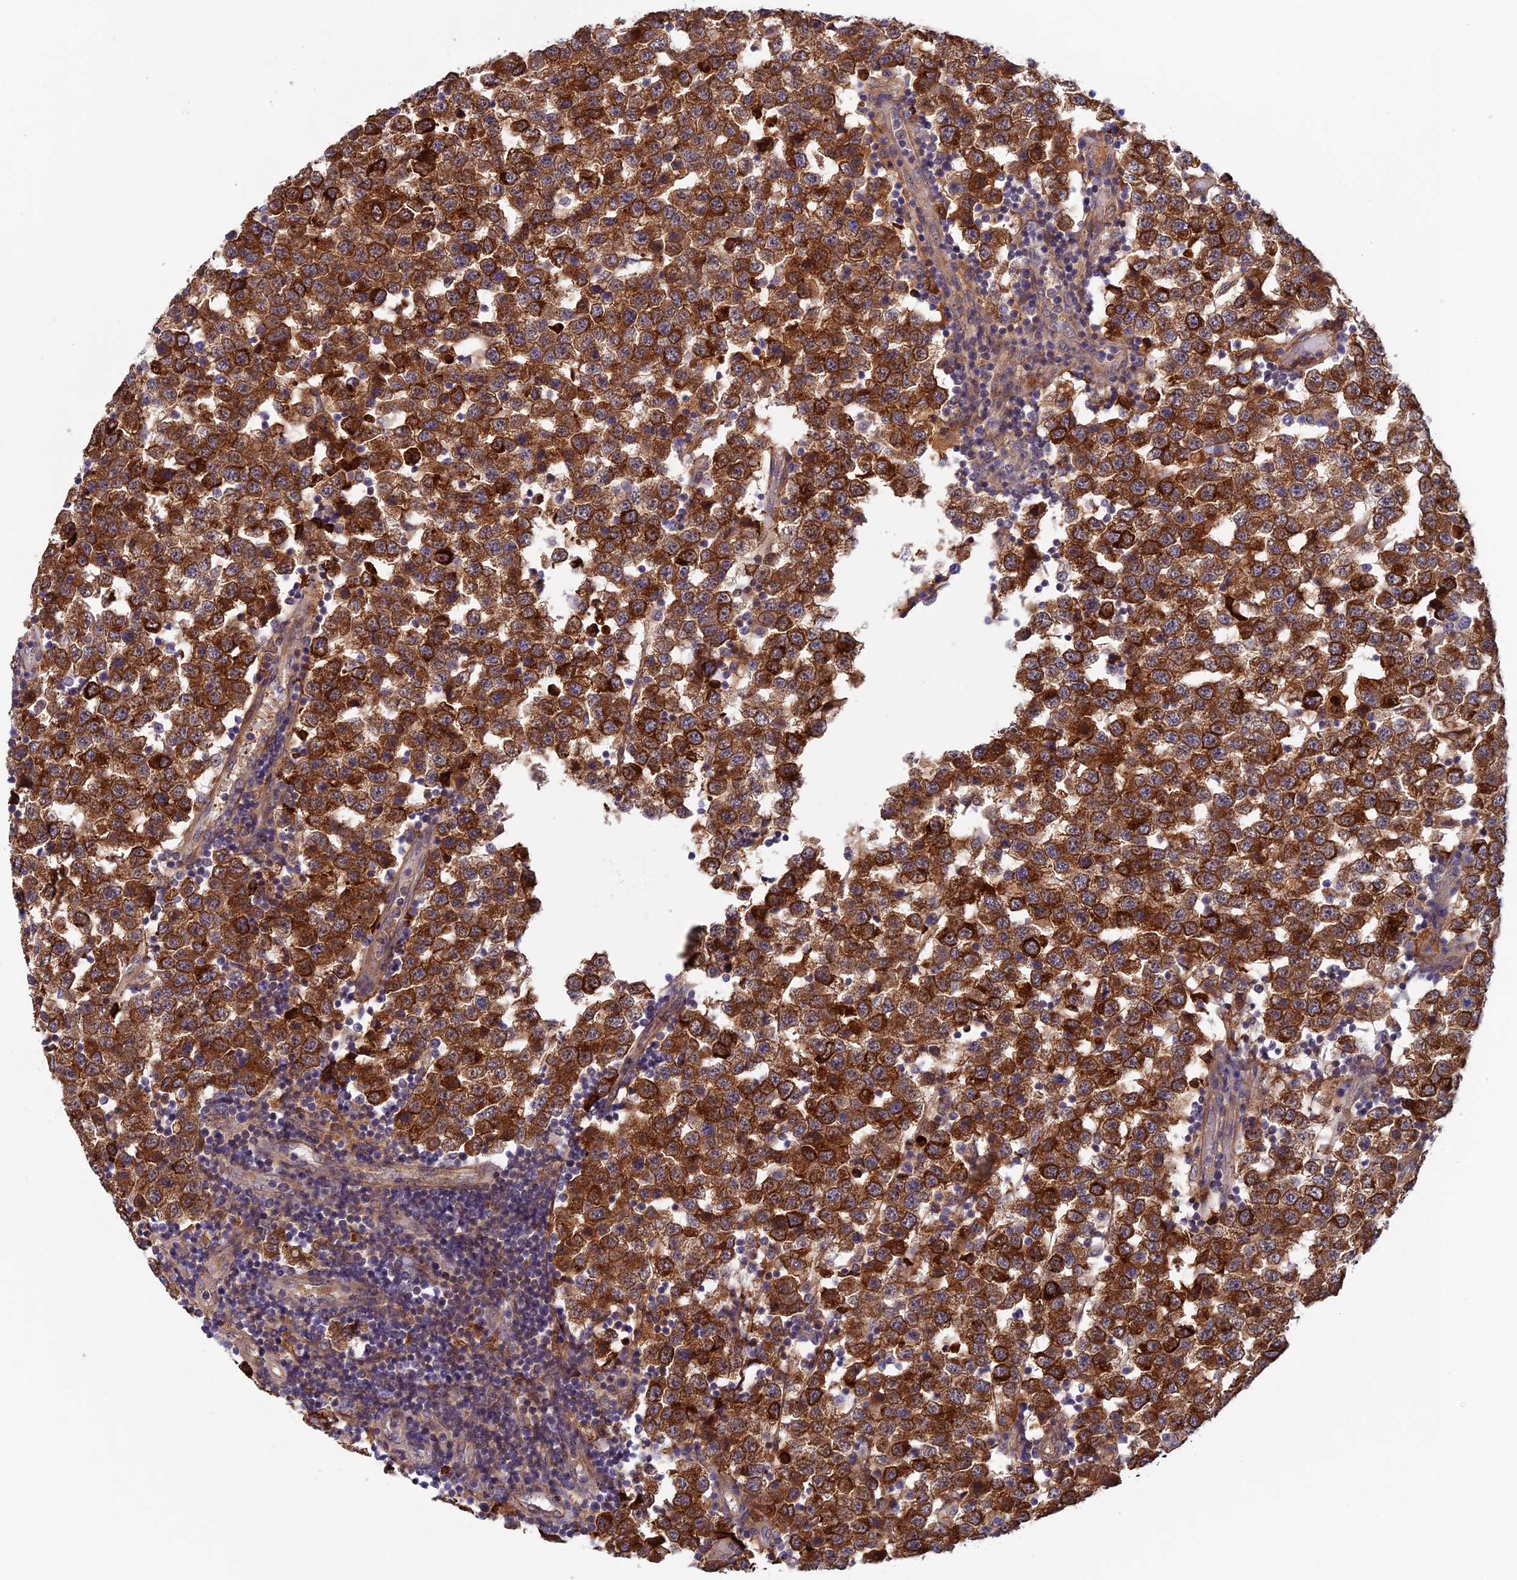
{"staining": {"intensity": "strong", "quantity": ">75%", "location": "cytoplasmic/membranous"}, "tissue": "testis cancer", "cell_type": "Tumor cells", "image_type": "cancer", "snomed": [{"axis": "morphology", "description": "Seminoma, NOS"}, {"axis": "topography", "description": "Testis"}], "caption": "About >75% of tumor cells in testis cancer exhibit strong cytoplasmic/membranous protein staining as visualized by brown immunohistochemical staining.", "gene": "FADS1", "patient": {"sex": "male", "age": 34}}